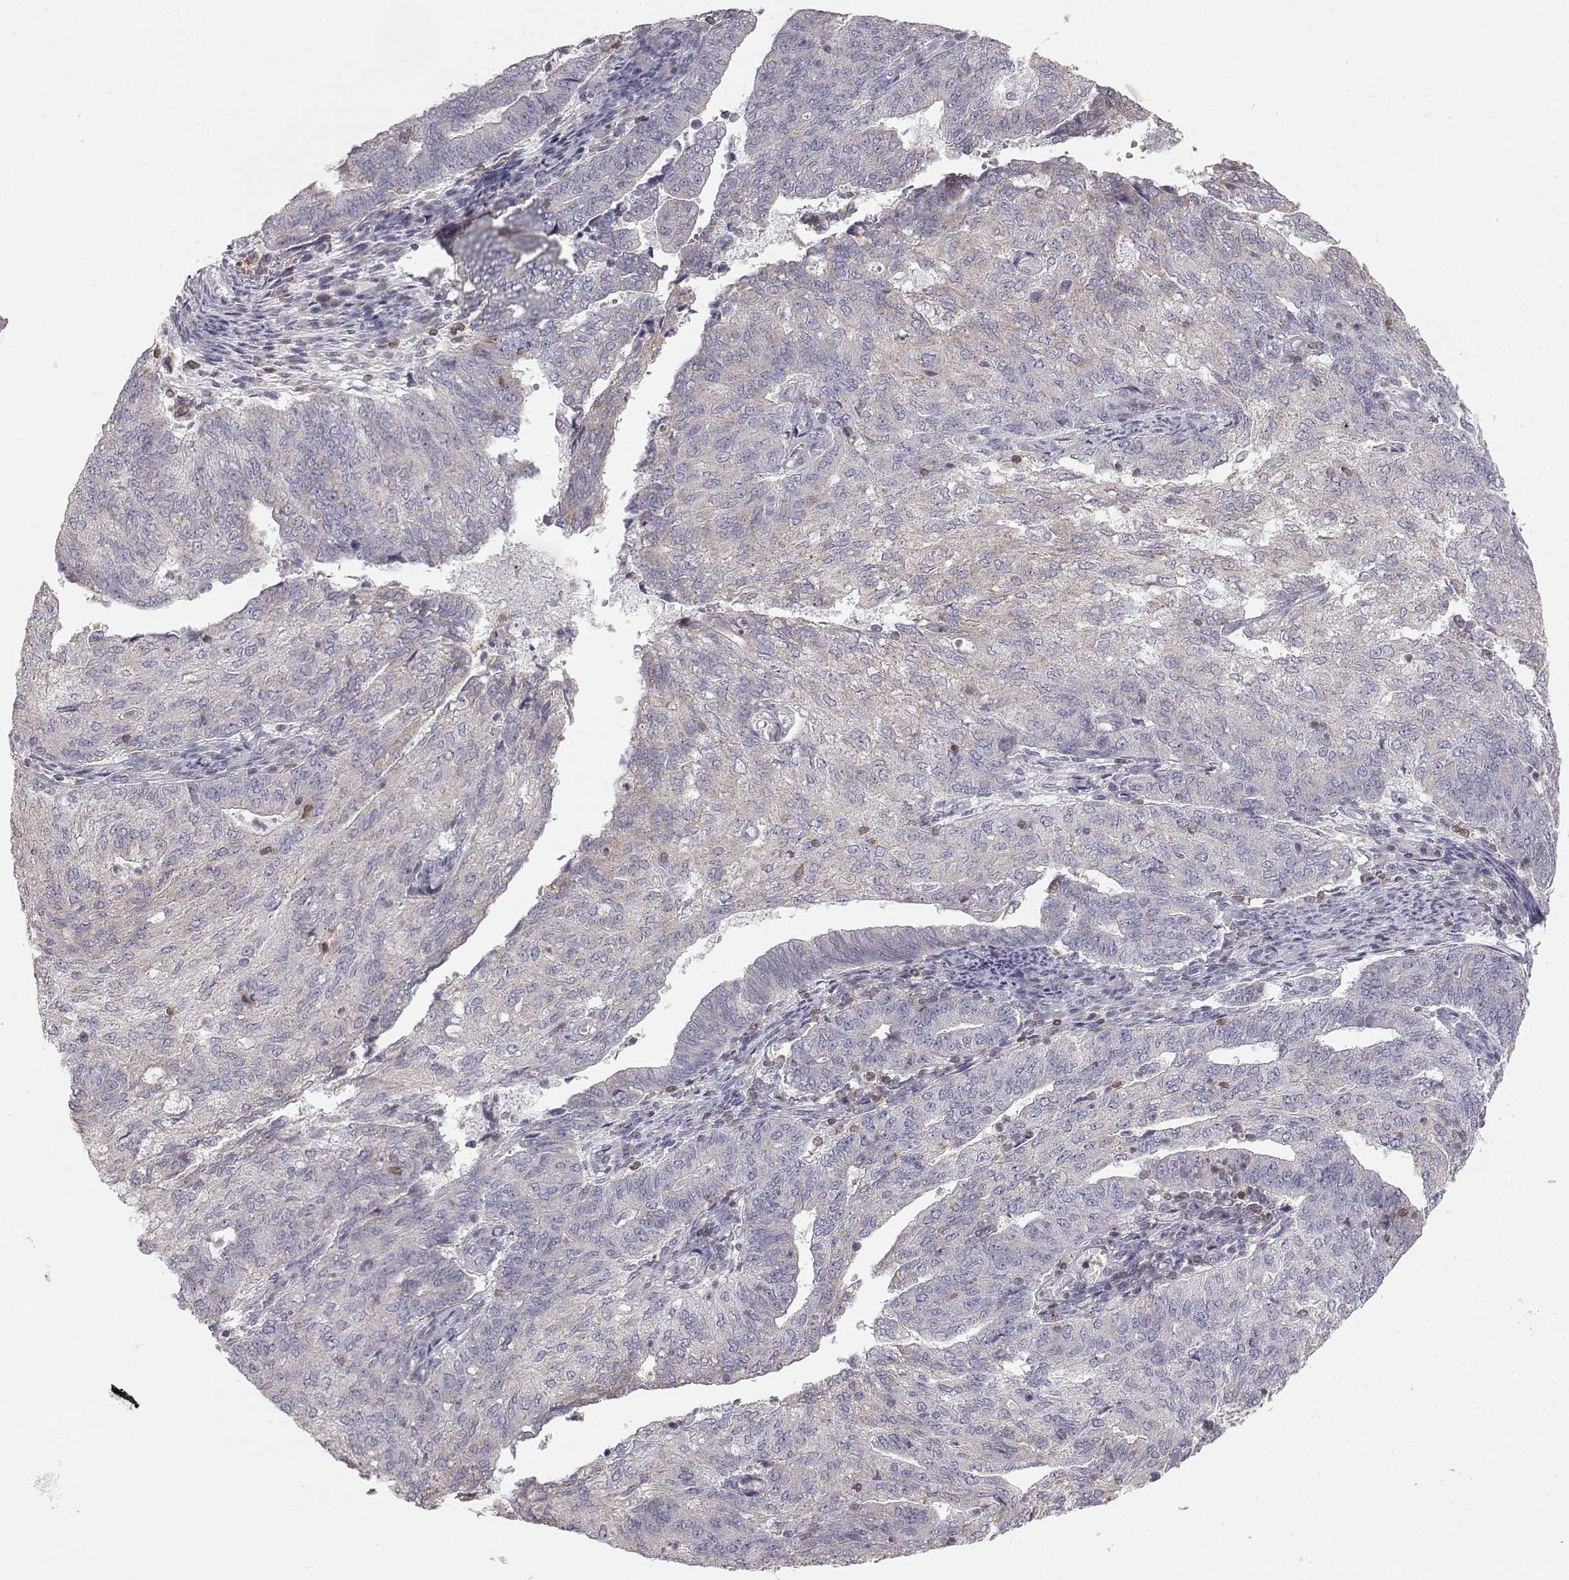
{"staining": {"intensity": "weak", "quantity": "25%-75%", "location": "cytoplasmic/membranous"}, "tissue": "endometrial cancer", "cell_type": "Tumor cells", "image_type": "cancer", "snomed": [{"axis": "morphology", "description": "Adenocarcinoma, NOS"}, {"axis": "topography", "description": "Endometrium"}], "caption": "Adenocarcinoma (endometrial) tissue shows weak cytoplasmic/membranous expression in about 25%-75% of tumor cells", "gene": "GRAP2", "patient": {"sex": "female", "age": 82}}